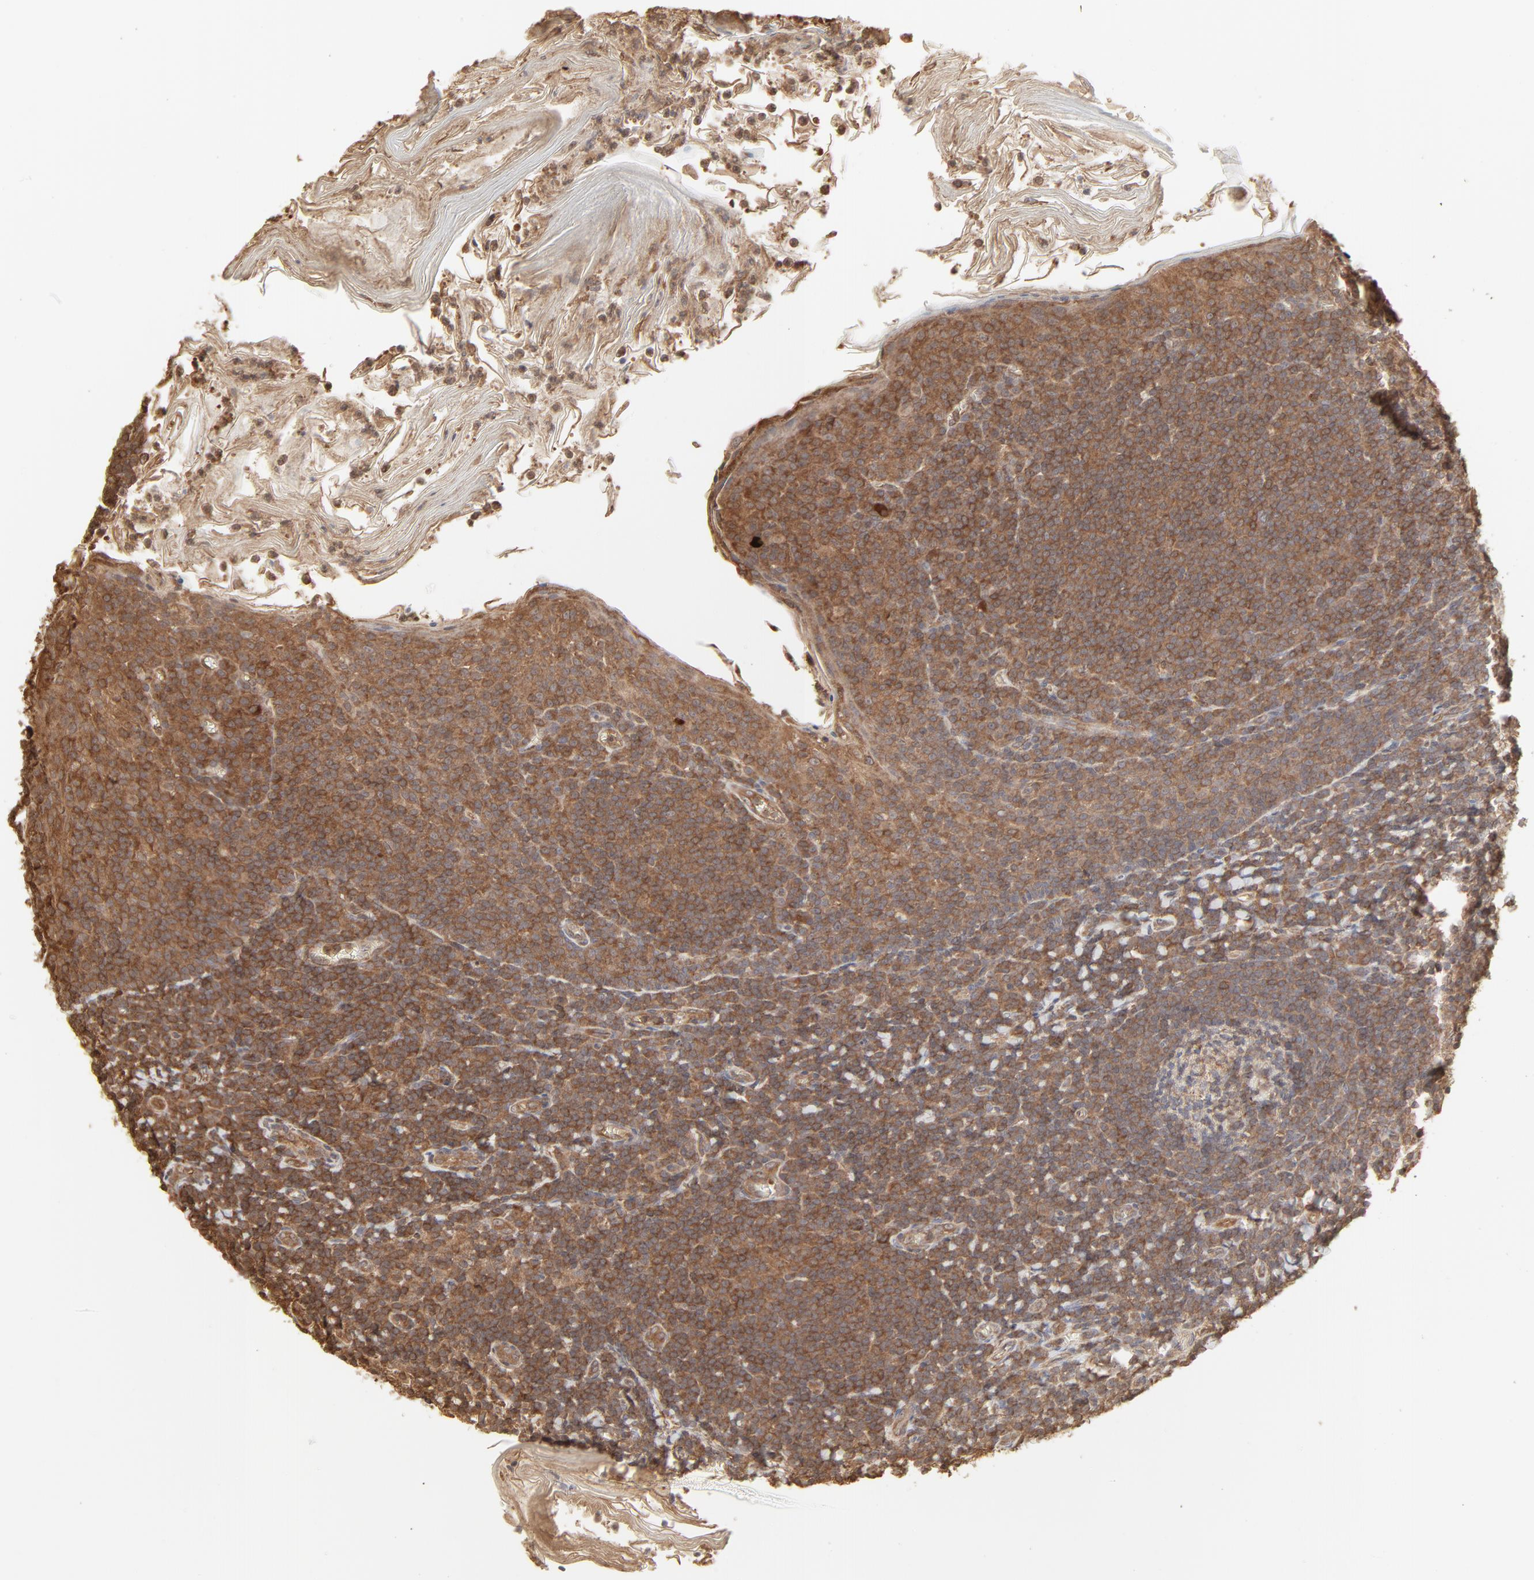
{"staining": {"intensity": "moderate", "quantity": ">75%", "location": "cytoplasmic/membranous"}, "tissue": "tonsil", "cell_type": "Germinal center cells", "image_type": "normal", "snomed": [{"axis": "morphology", "description": "Normal tissue, NOS"}, {"axis": "topography", "description": "Tonsil"}], "caption": "Immunohistochemistry staining of benign tonsil, which demonstrates medium levels of moderate cytoplasmic/membranous expression in approximately >75% of germinal center cells indicating moderate cytoplasmic/membranous protein staining. The staining was performed using DAB (brown) for protein detection and nuclei were counterstained in hematoxylin (blue).", "gene": "PPP2CA", "patient": {"sex": "male", "age": 31}}